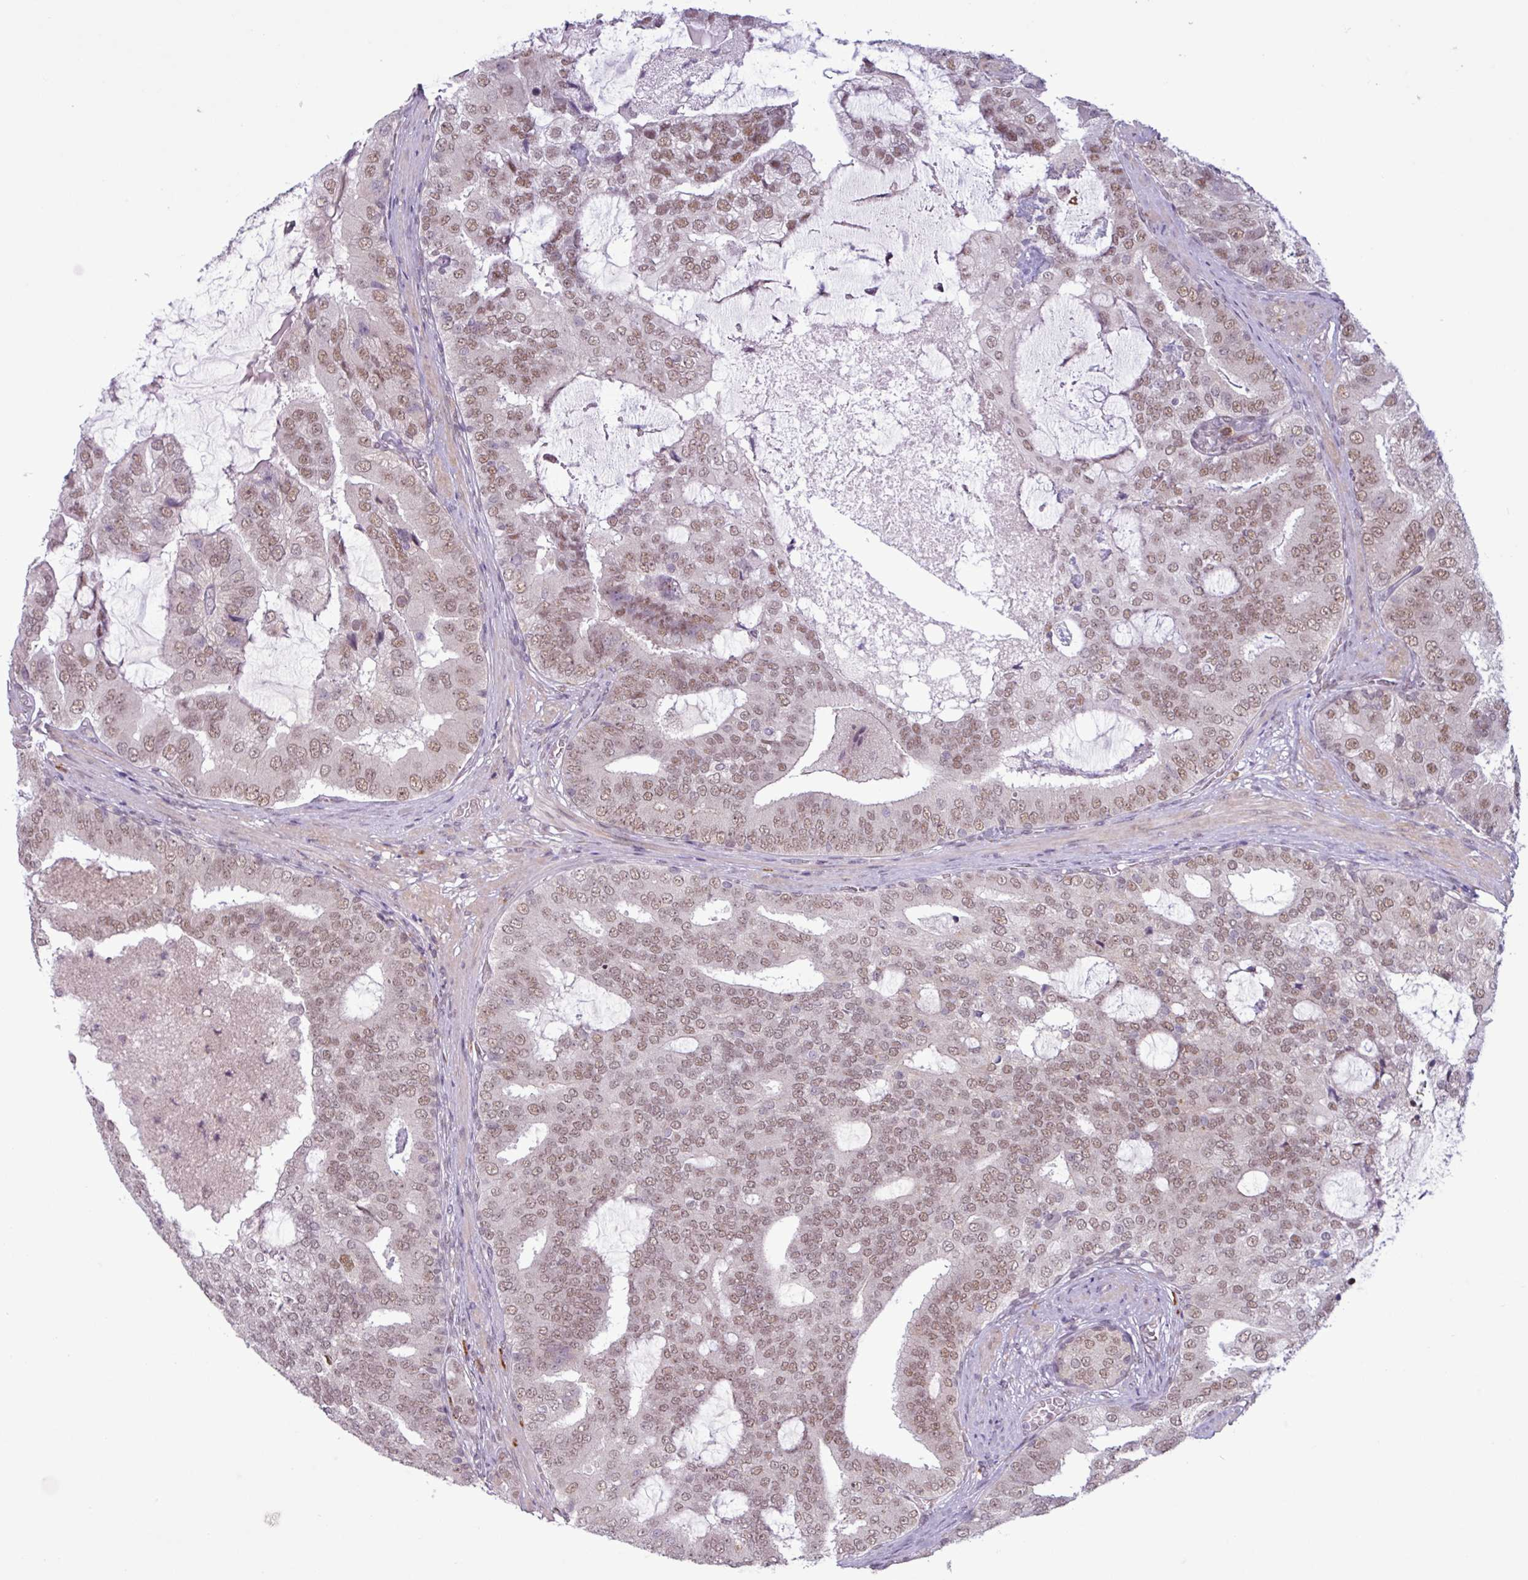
{"staining": {"intensity": "moderate", "quantity": ">75%", "location": "nuclear"}, "tissue": "prostate cancer", "cell_type": "Tumor cells", "image_type": "cancer", "snomed": [{"axis": "morphology", "description": "Adenocarcinoma, High grade"}, {"axis": "topography", "description": "Prostate"}], "caption": "Moderate nuclear expression is identified in approximately >75% of tumor cells in prostate cancer (adenocarcinoma (high-grade)). The staining was performed using DAB (3,3'-diaminobenzidine) to visualize the protein expression in brown, while the nuclei were stained in blue with hematoxylin (Magnification: 20x).", "gene": "NOTCH2", "patient": {"sex": "male", "age": 55}}